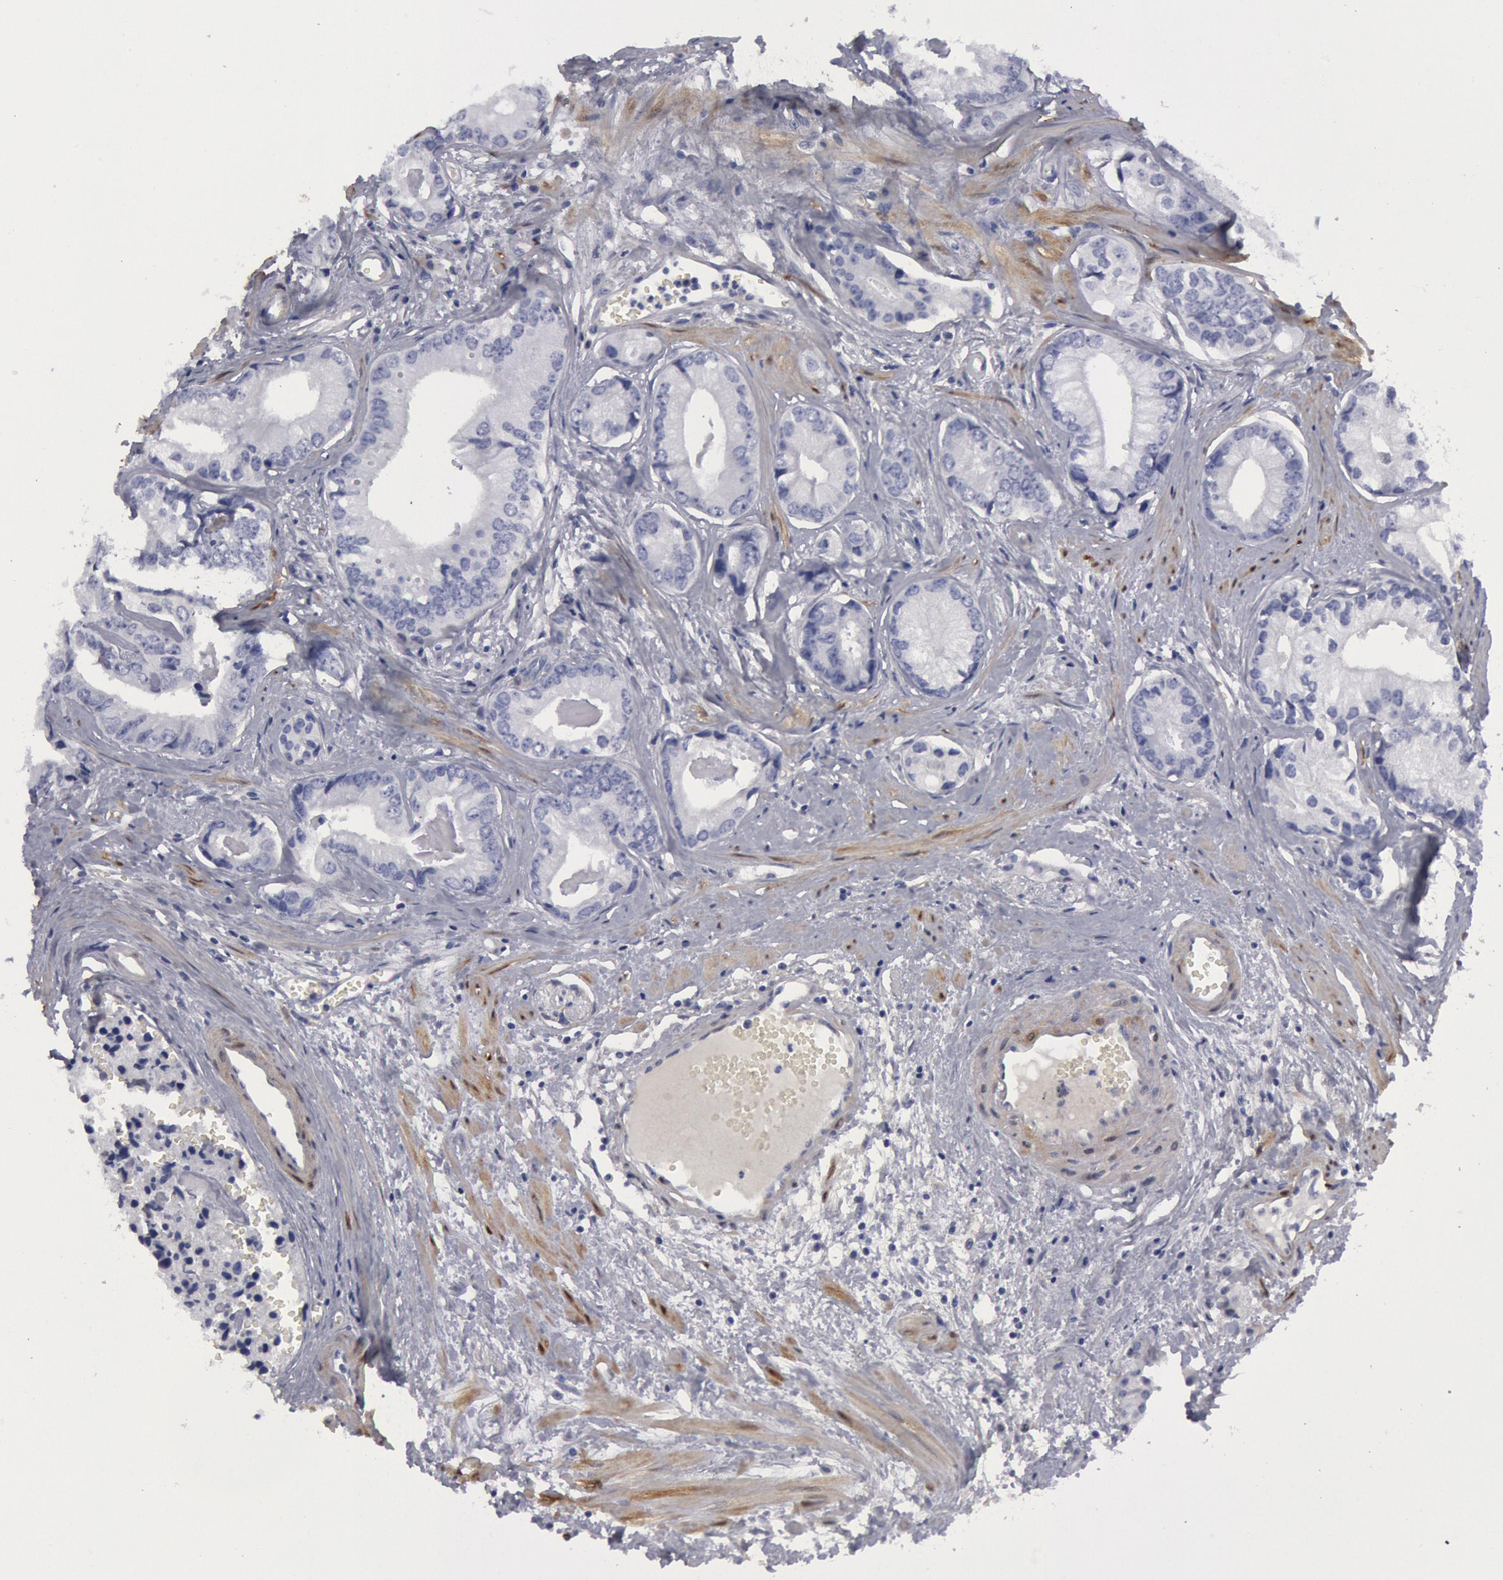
{"staining": {"intensity": "negative", "quantity": "none", "location": "none"}, "tissue": "prostate cancer", "cell_type": "Tumor cells", "image_type": "cancer", "snomed": [{"axis": "morphology", "description": "Adenocarcinoma, High grade"}, {"axis": "topography", "description": "Prostate"}], "caption": "Tumor cells are negative for protein expression in human prostate high-grade adenocarcinoma.", "gene": "FHL1", "patient": {"sex": "male", "age": 56}}